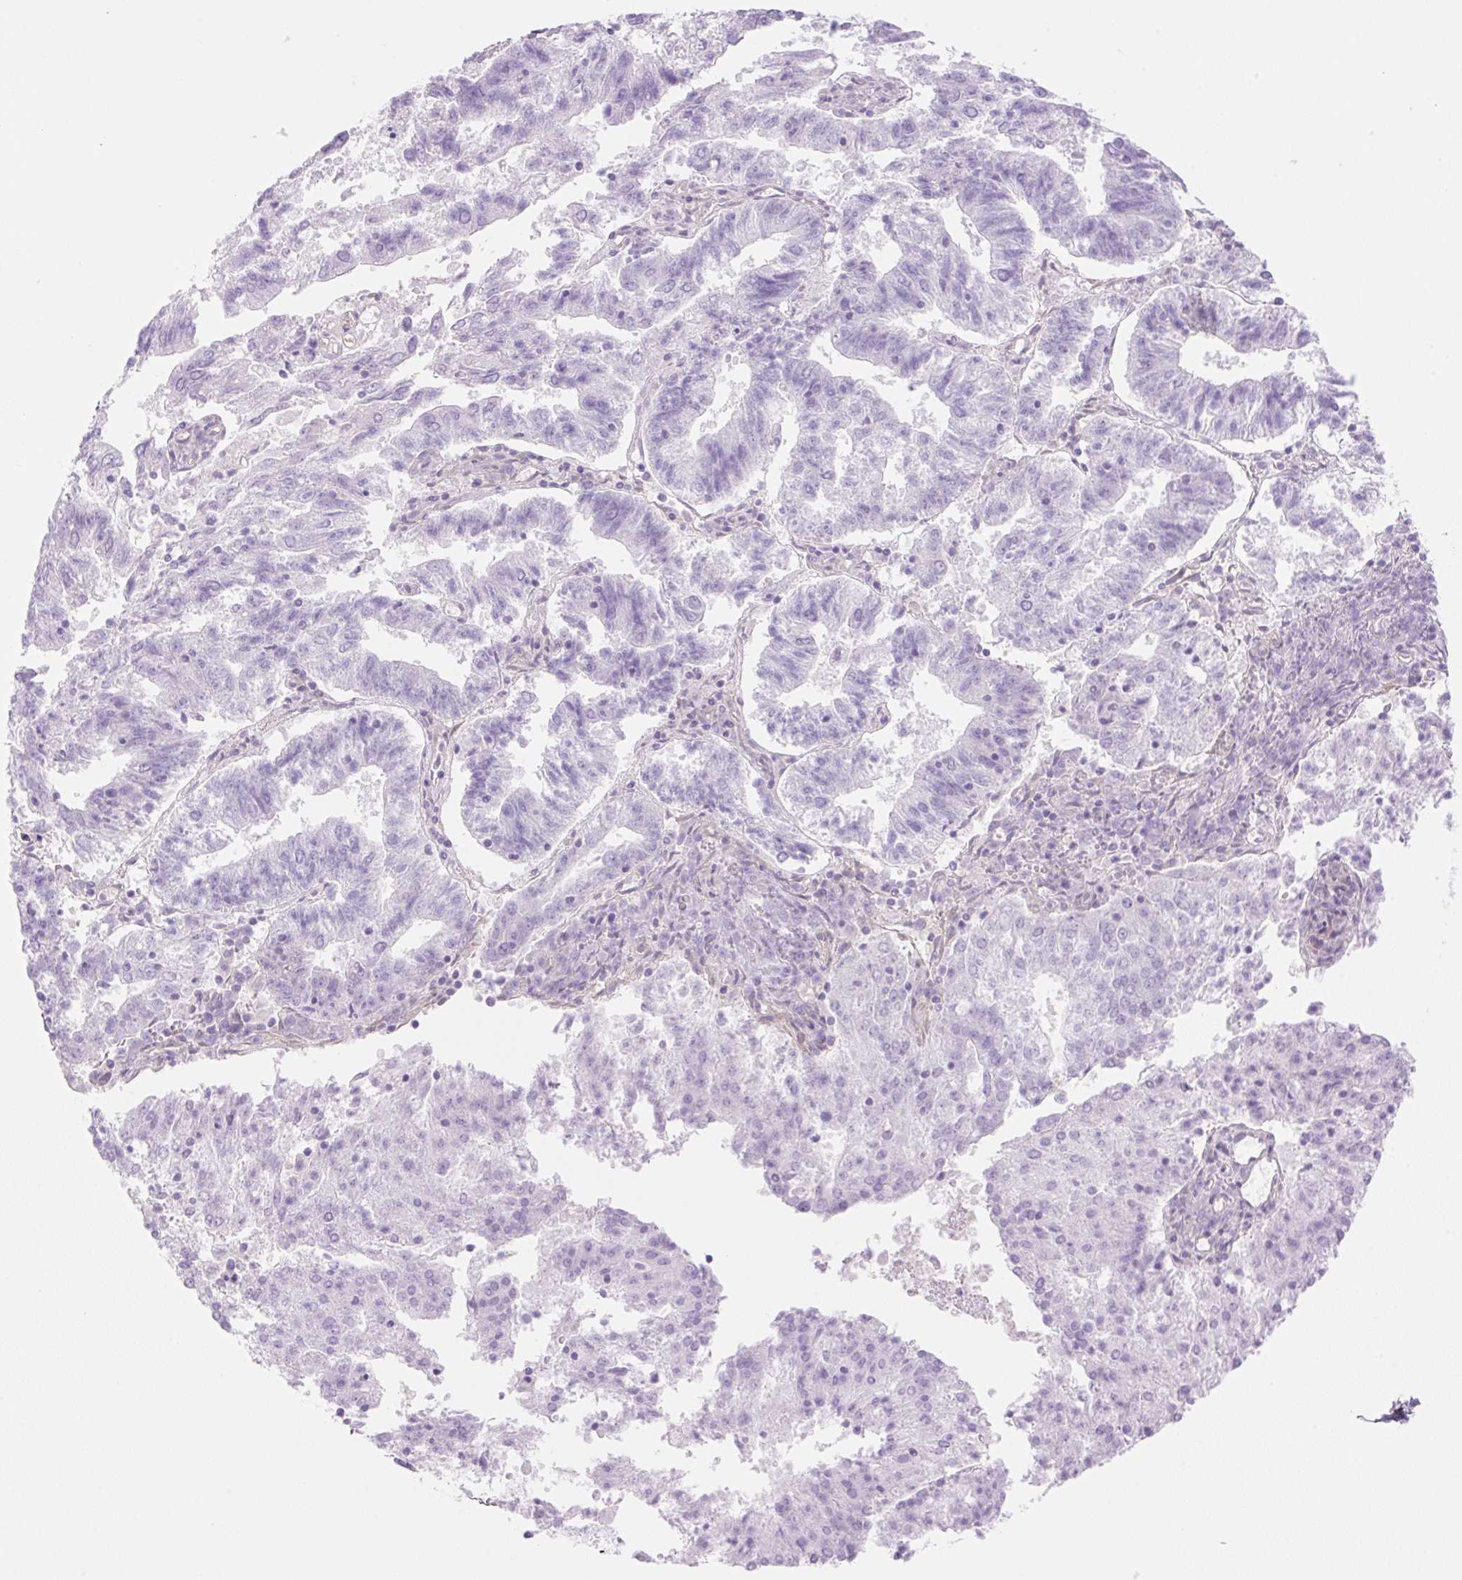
{"staining": {"intensity": "negative", "quantity": "none", "location": "none"}, "tissue": "endometrial cancer", "cell_type": "Tumor cells", "image_type": "cancer", "snomed": [{"axis": "morphology", "description": "Adenocarcinoma, NOS"}, {"axis": "topography", "description": "Endometrium"}], "caption": "Immunohistochemistry (IHC) micrograph of neoplastic tissue: endometrial adenocarcinoma stained with DAB (3,3'-diaminobenzidine) reveals no significant protein positivity in tumor cells.", "gene": "EHD3", "patient": {"sex": "female", "age": 82}}